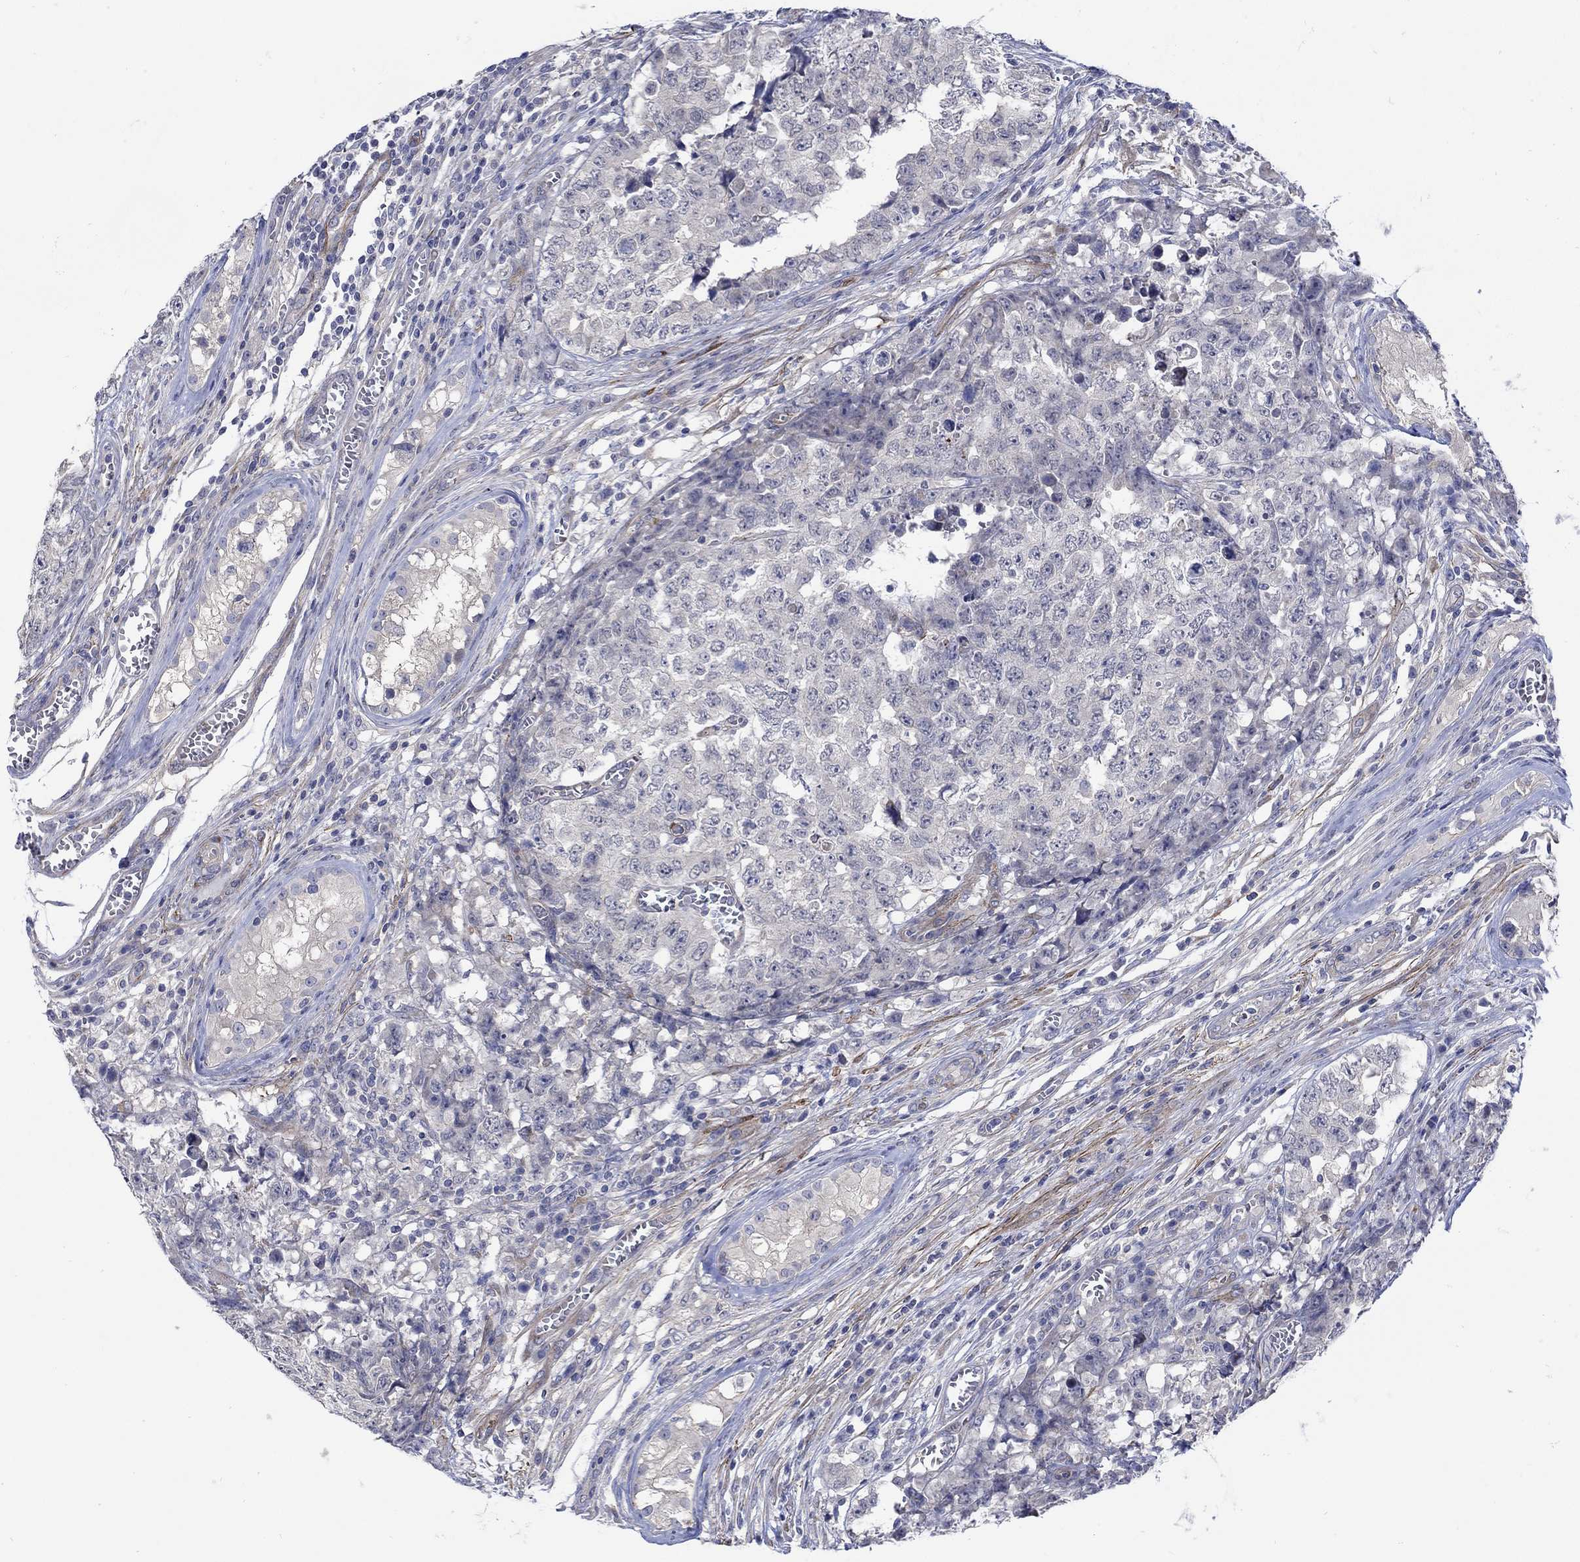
{"staining": {"intensity": "negative", "quantity": "none", "location": "none"}, "tissue": "testis cancer", "cell_type": "Tumor cells", "image_type": "cancer", "snomed": [{"axis": "morphology", "description": "Carcinoma, Embryonal, NOS"}, {"axis": "topography", "description": "Testis"}], "caption": "Immunohistochemical staining of human testis cancer shows no significant expression in tumor cells.", "gene": "SCN7A", "patient": {"sex": "male", "age": 23}}